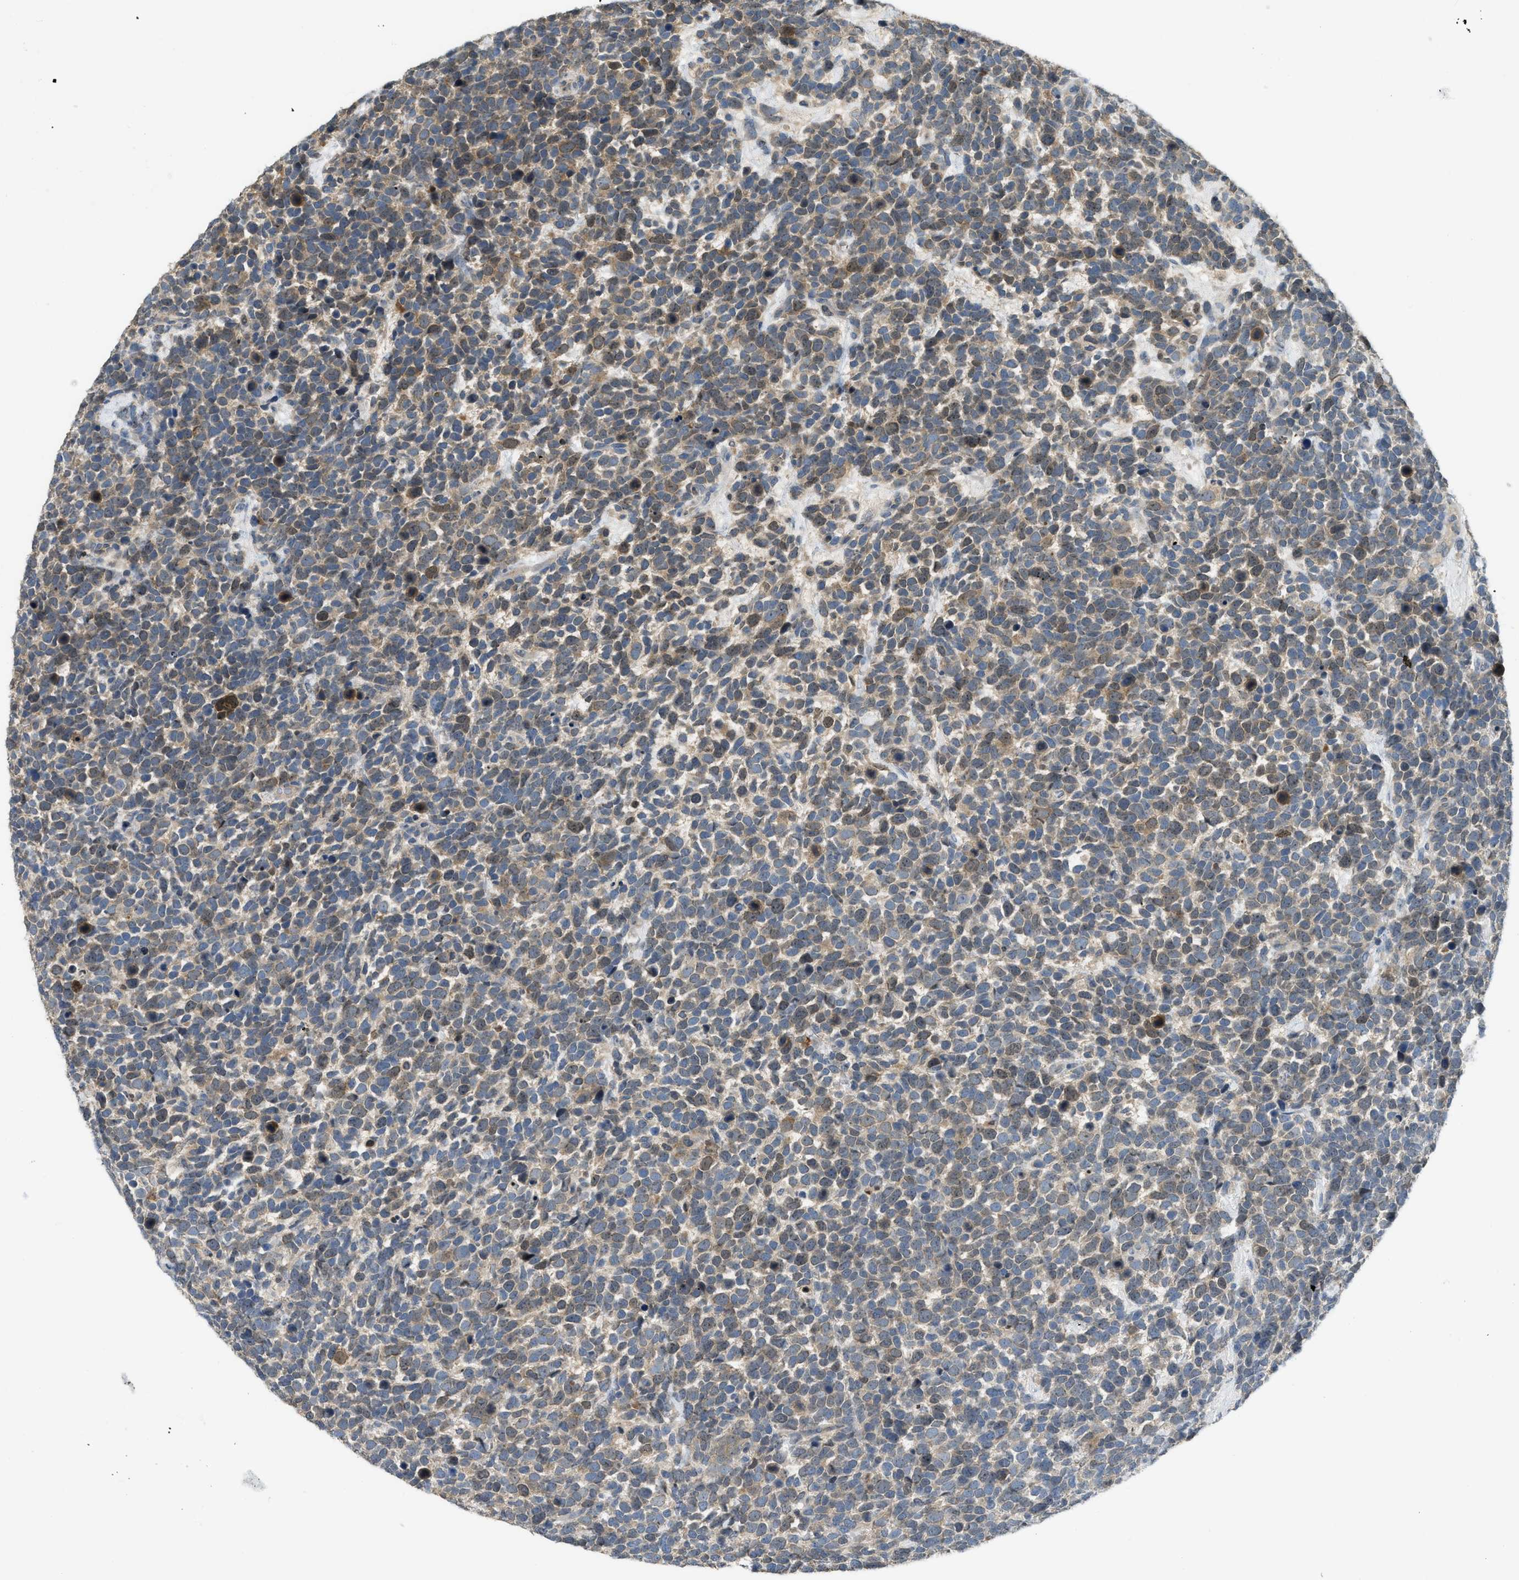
{"staining": {"intensity": "moderate", "quantity": ">75%", "location": "cytoplasmic/membranous,nuclear"}, "tissue": "urothelial cancer", "cell_type": "Tumor cells", "image_type": "cancer", "snomed": [{"axis": "morphology", "description": "Urothelial carcinoma, High grade"}, {"axis": "topography", "description": "Urinary bladder"}], "caption": "Immunohistochemistry image of neoplastic tissue: human urothelial carcinoma (high-grade) stained using IHC shows medium levels of moderate protein expression localized specifically in the cytoplasmic/membranous and nuclear of tumor cells, appearing as a cytoplasmic/membranous and nuclear brown color.", "gene": "MIS18A", "patient": {"sex": "female", "age": 82}}